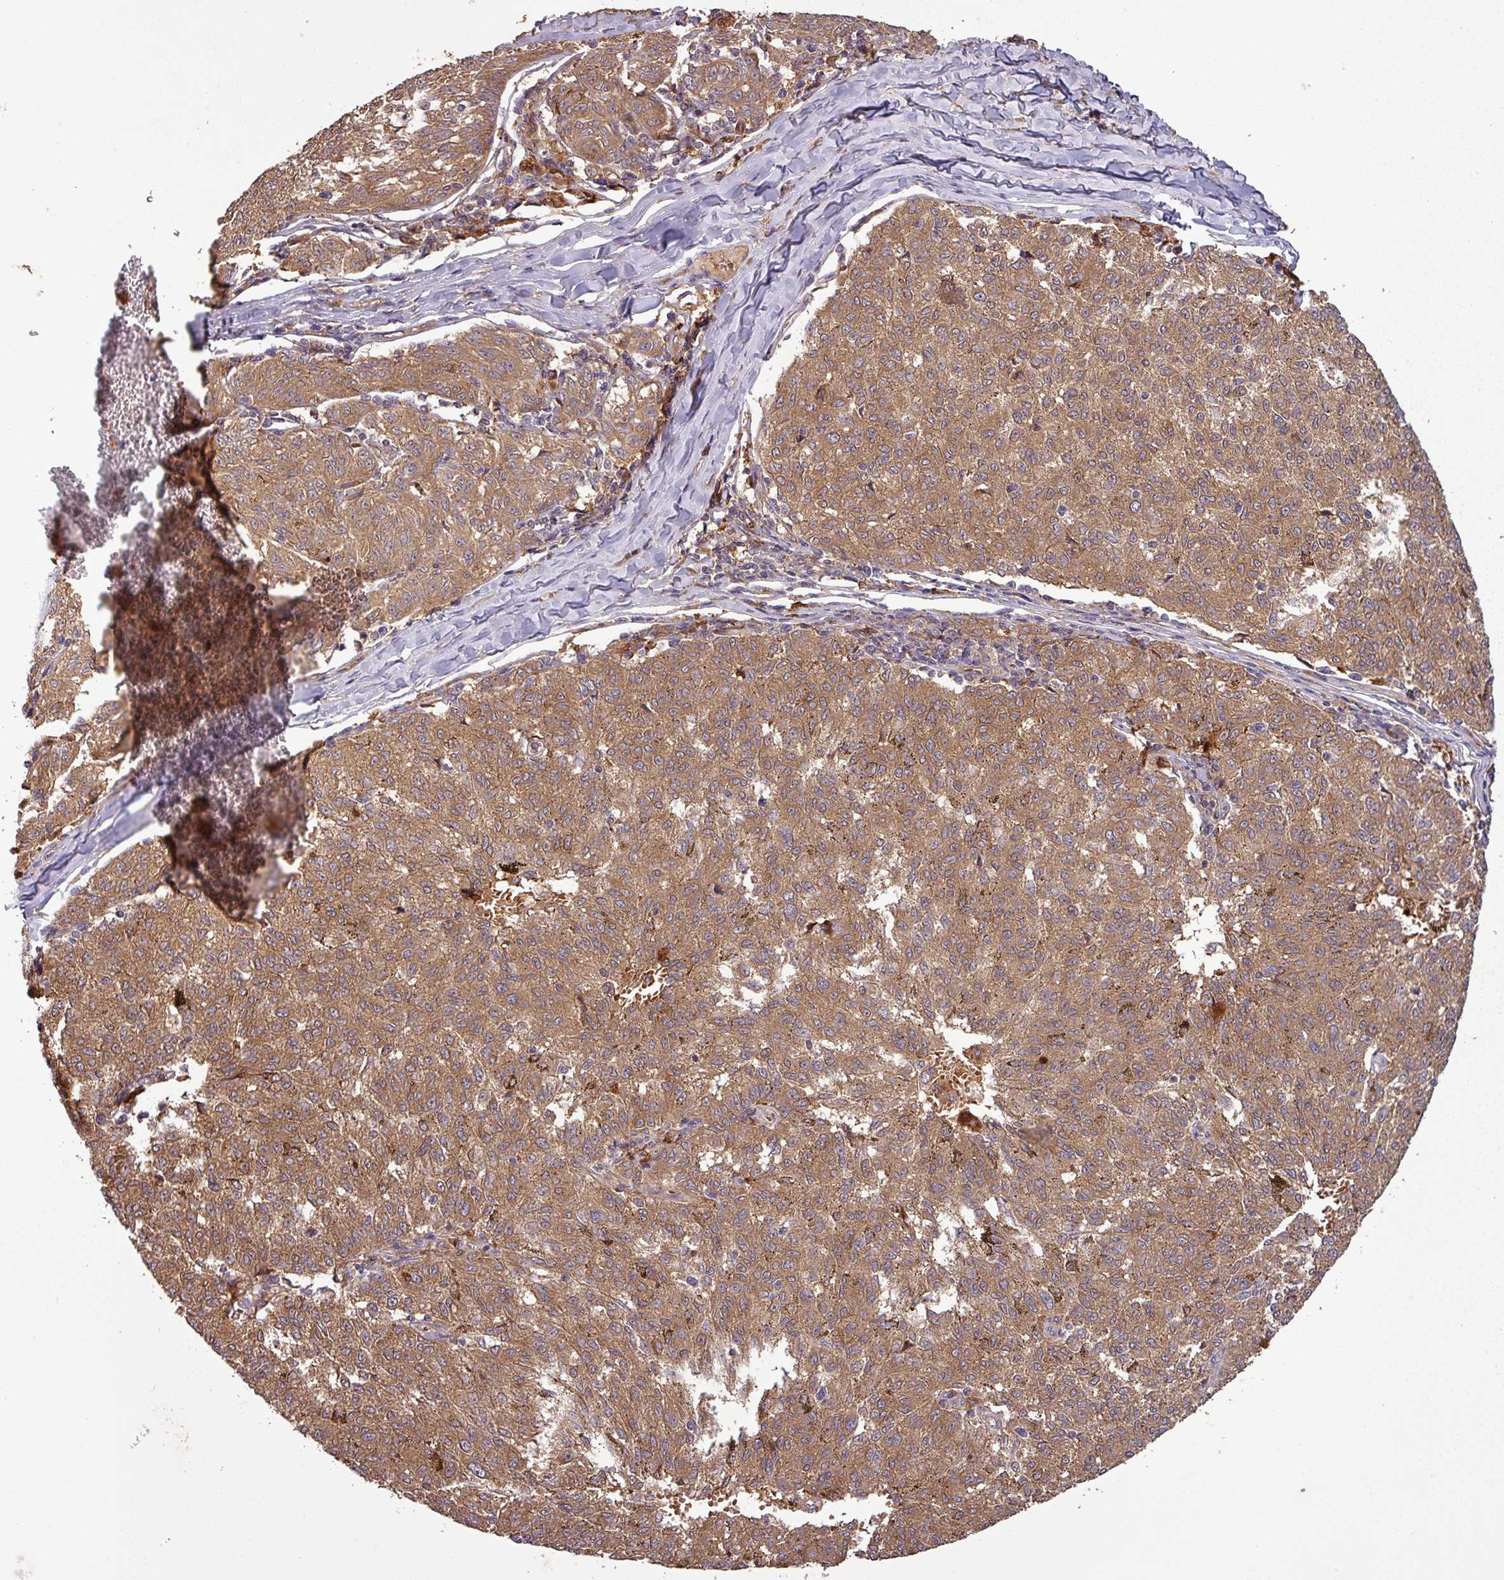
{"staining": {"intensity": "moderate", "quantity": ">75%", "location": "cytoplasmic/membranous"}, "tissue": "melanoma", "cell_type": "Tumor cells", "image_type": "cancer", "snomed": [{"axis": "morphology", "description": "Malignant melanoma, NOS"}, {"axis": "topography", "description": "Skin"}], "caption": "The micrograph reveals staining of melanoma, revealing moderate cytoplasmic/membranous protein staining (brown color) within tumor cells. The protein is stained brown, and the nuclei are stained in blue (DAB (3,3'-diaminobenzidine) IHC with brightfield microscopy, high magnification).", "gene": "SIRPB2", "patient": {"sex": "female", "age": 72}}